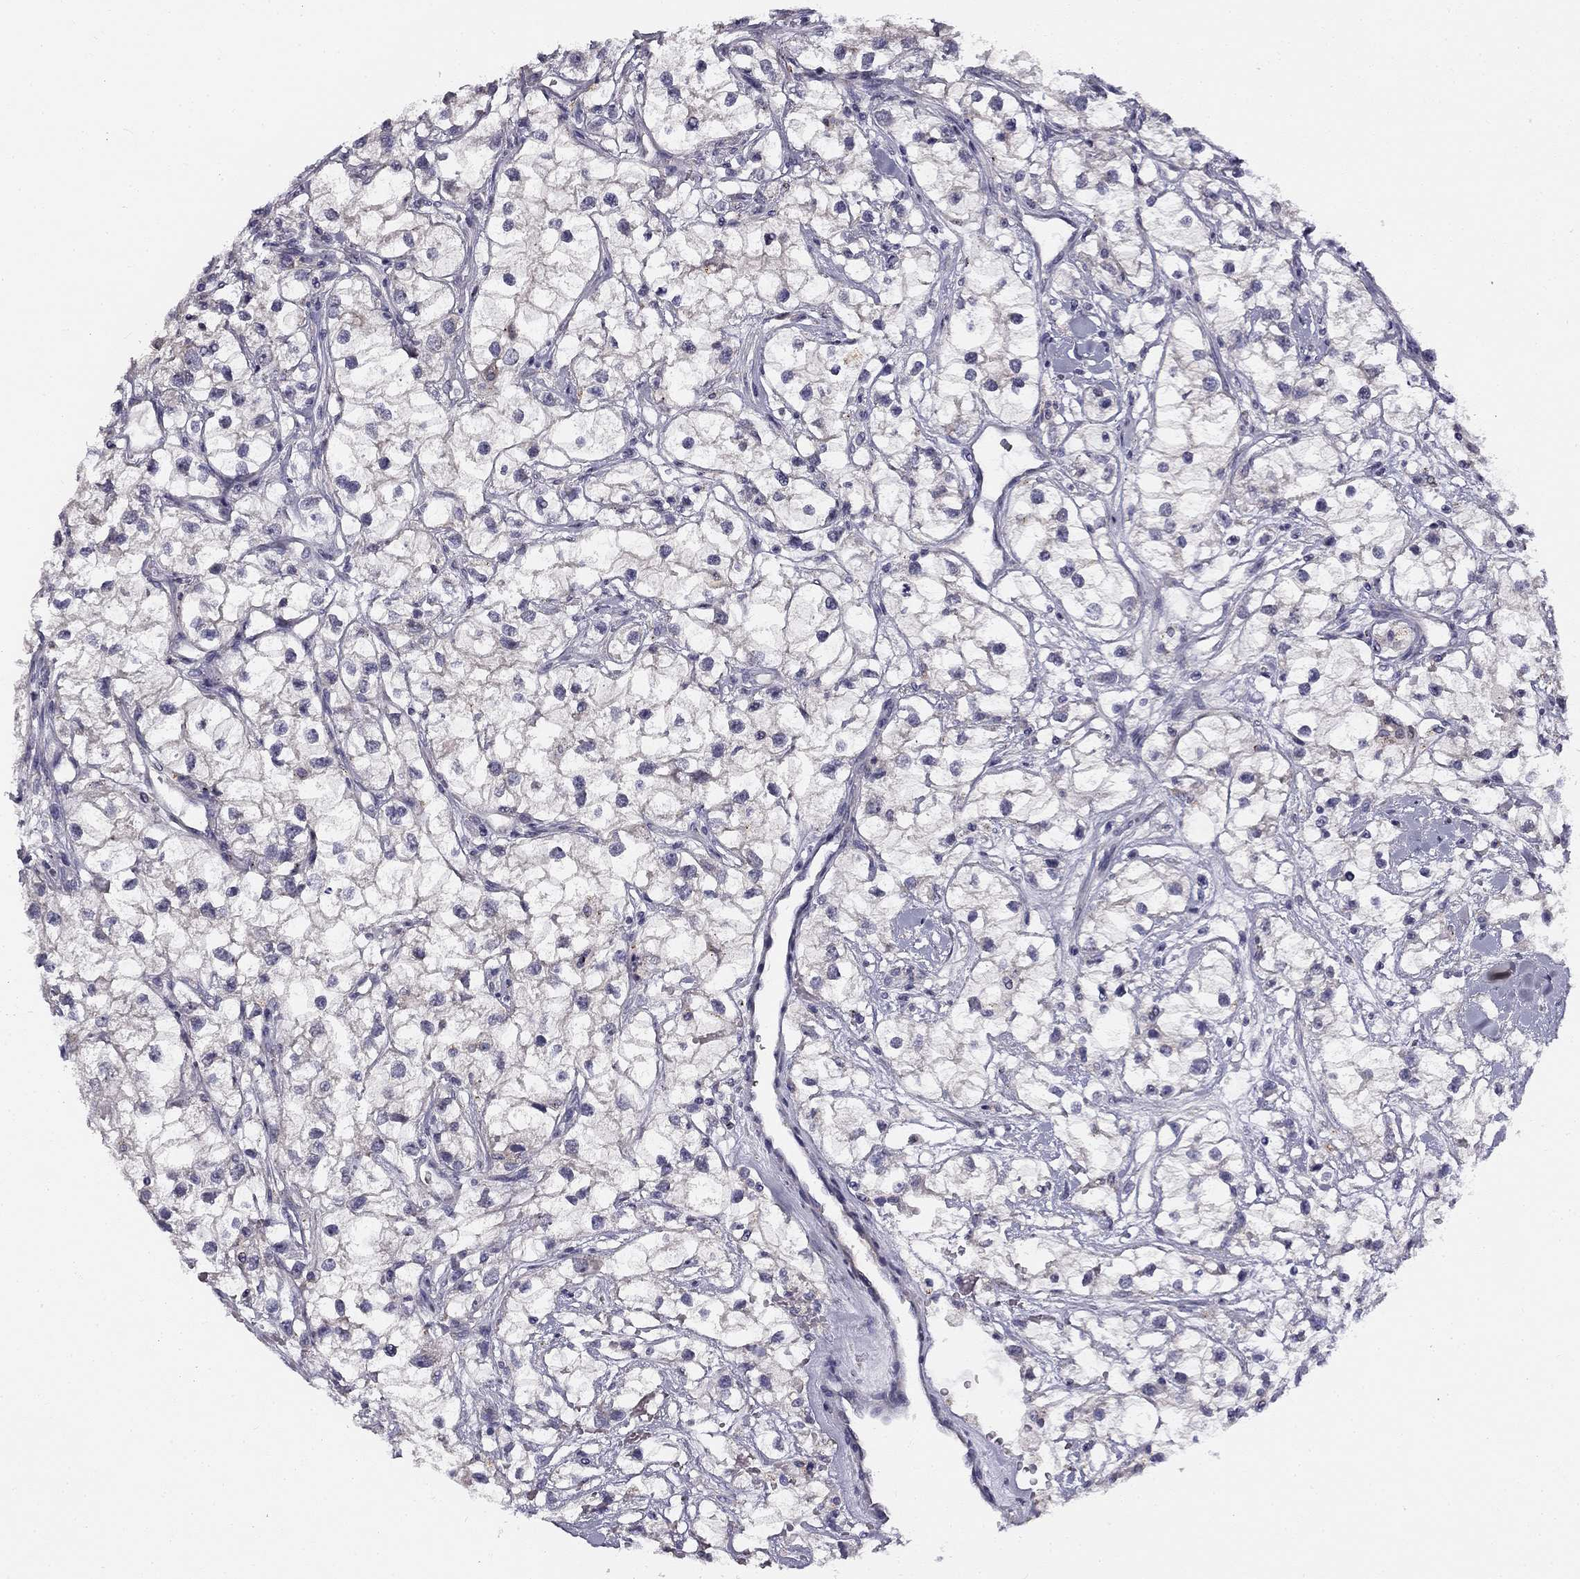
{"staining": {"intensity": "negative", "quantity": "none", "location": "none"}, "tissue": "renal cancer", "cell_type": "Tumor cells", "image_type": "cancer", "snomed": [{"axis": "morphology", "description": "Adenocarcinoma, NOS"}, {"axis": "topography", "description": "Kidney"}], "caption": "DAB (3,3'-diaminobenzidine) immunohistochemical staining of renal cancer demonstrates no significant staining in tumor cells. (DAB immunohistochemistry (IHC) with hematoxylin counter stain).", "gene": "CNR1", "patient": {"sex": "male", "age": 59}}